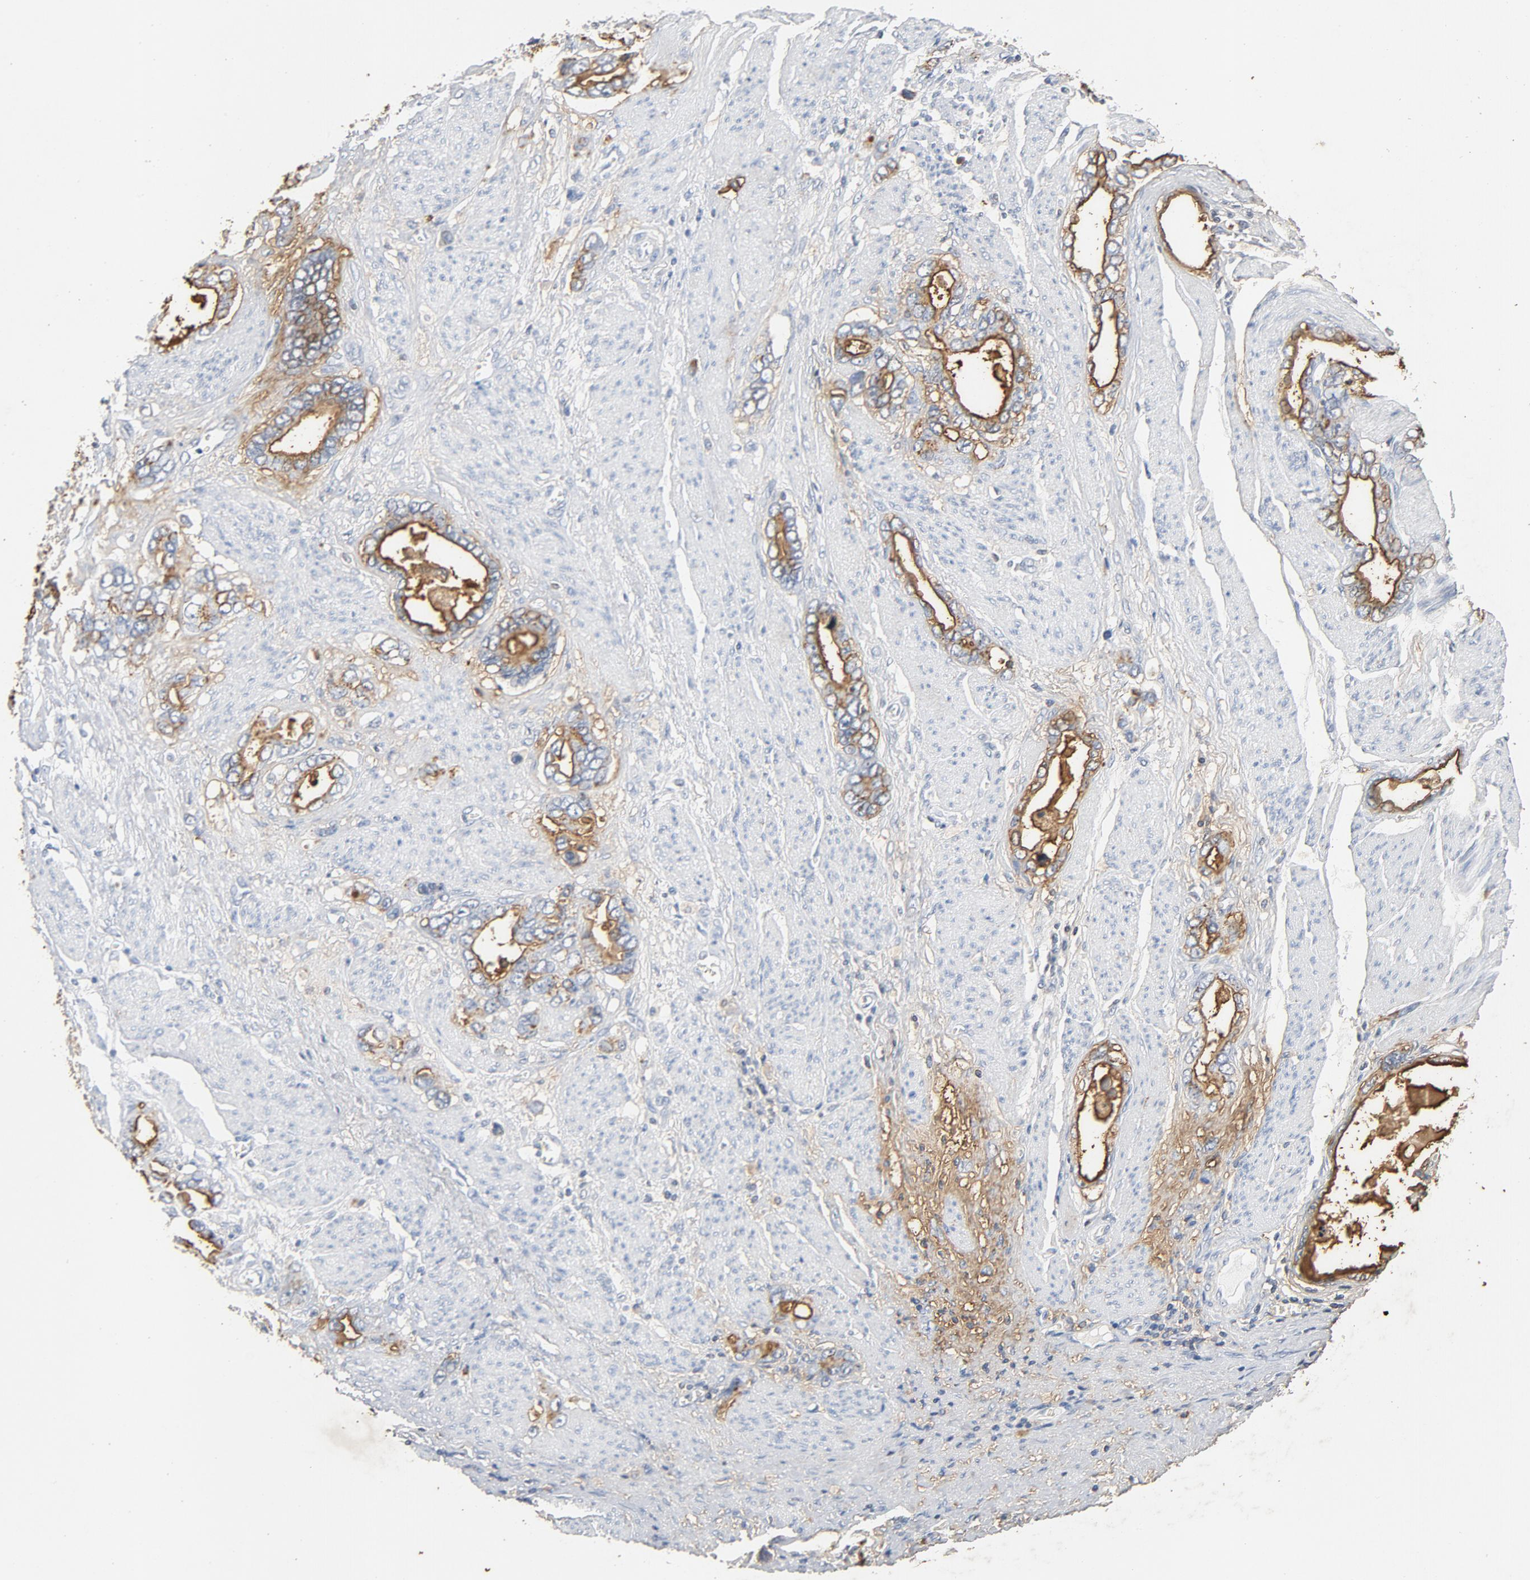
{"staining": {"intensity": "strong", "quantity": ">75%", "location": "cytoplasmic/membranous"}, "tissue": "stomach cancer", "cell_type": "Tumor cells", "image_type": "cancer", "snomed": [{"axis": "morphology", "description": "Adenocarcinoma, NOS"}, {"axis": "topography", "description": "Stomach"}], "caption": "Immunohistochemistry (IHC) histopathology image of neoplastic tissue: human stomach adenocarcinoma stained using immunohistochemistry (IHC) displays high levels of strong protein expression localized specifically in the cytoplasmic/membranous of tumor cells, appearing as a cytoplasmic/membranous brown color.", "gene": "PTPRB", "patient": {"sex": "male", "age": 78}}